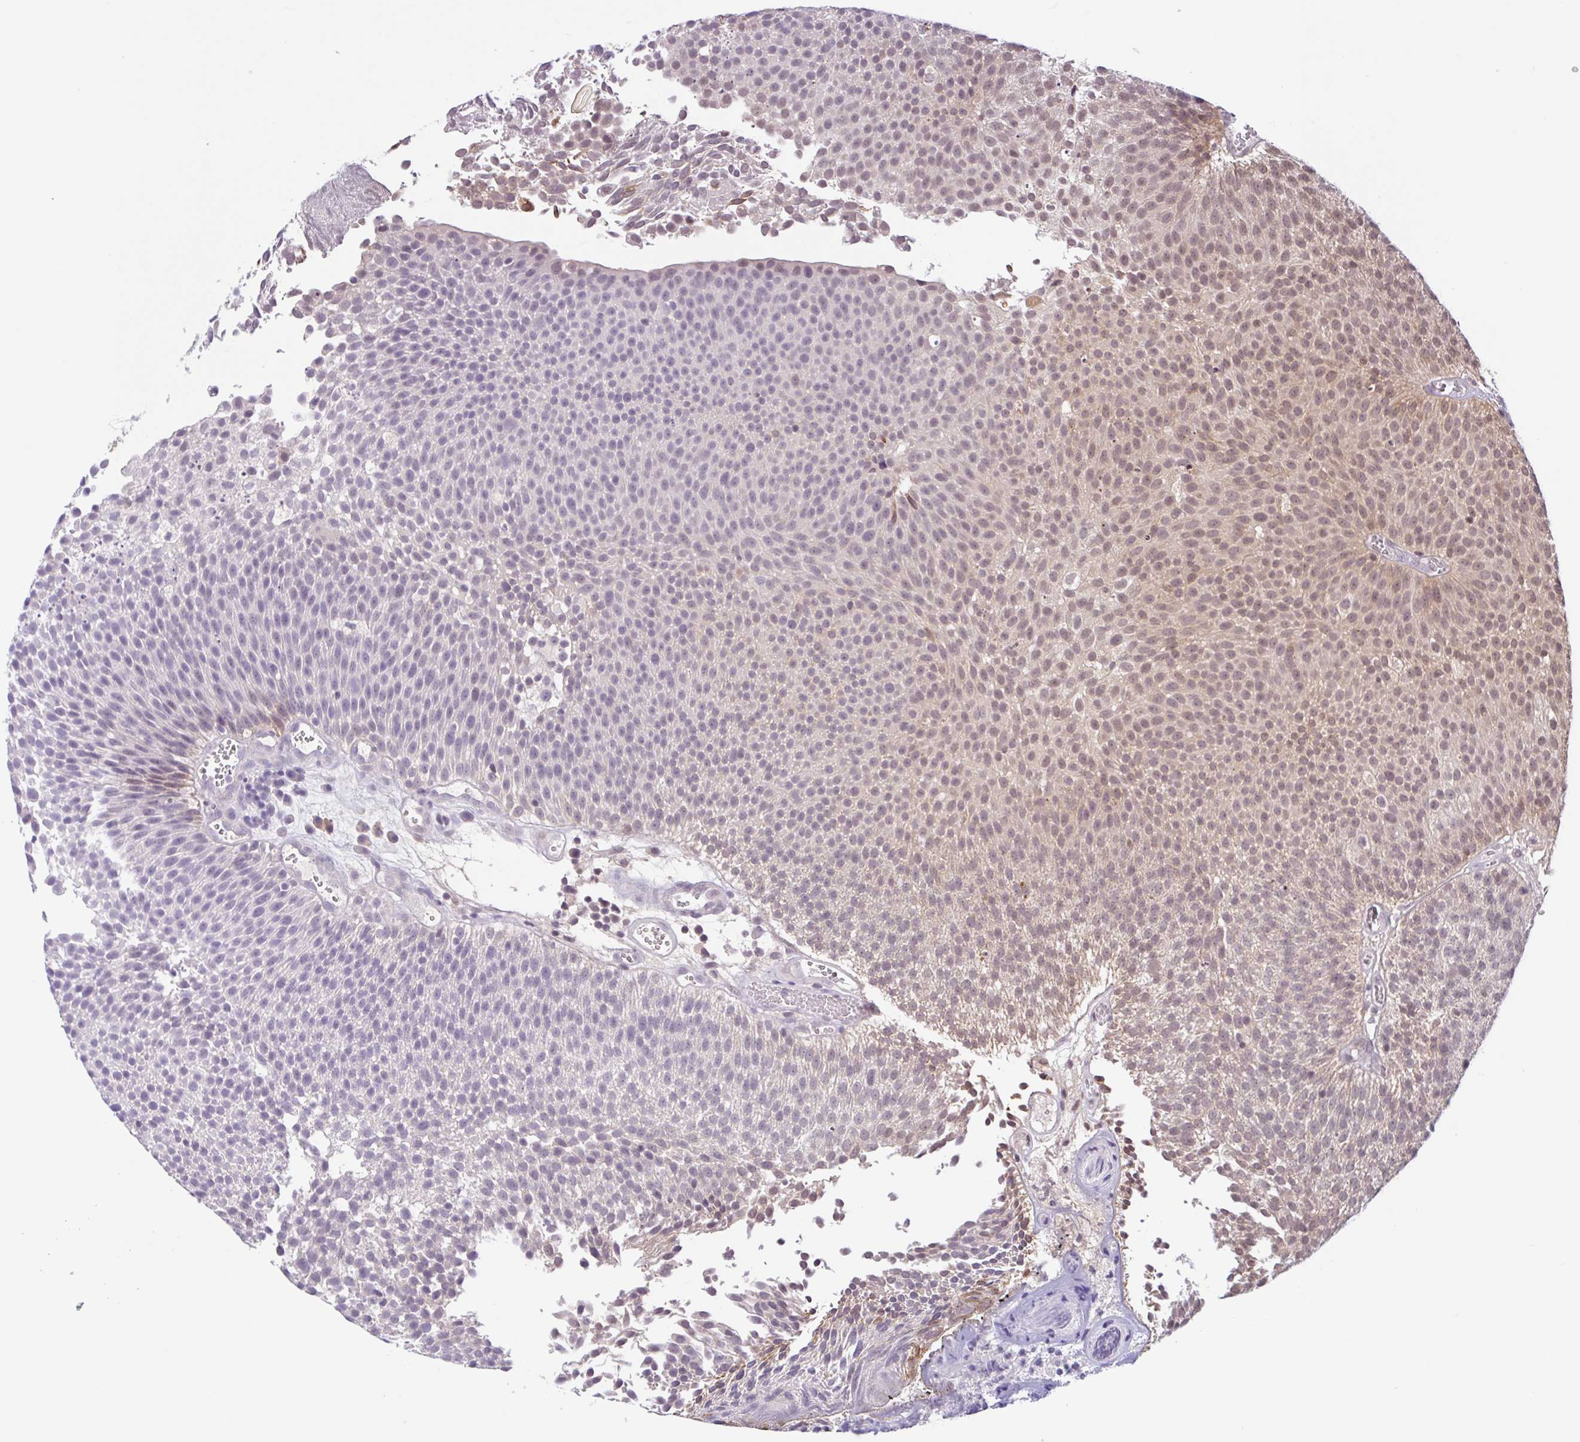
{"staining": {"intensity": "weak", "quantity": "25%-75%", "location": "cytoplasmic/membranous,nuclear"}, "tissue": "urothelial cancer", "cell_type": "Tumor cells", "image_type": "cancer", "snomed": [{"axis": "morphology", "description": "Urothelial carcinoma, Low grade"}, {"axis": "topography", "description": "Urinary bladder"}], "caption": "This histopathology image shows urothelial cancer stained with immunohistochemistry (IHC) to label a protein in brown. The cytoplasmic/membranous and nuclear of tumor cells show weak positivity for the protein. Nuclei are counter-stained blue.", "gene": "CTSE", "patient": {"sex": "female", "age": 79}}